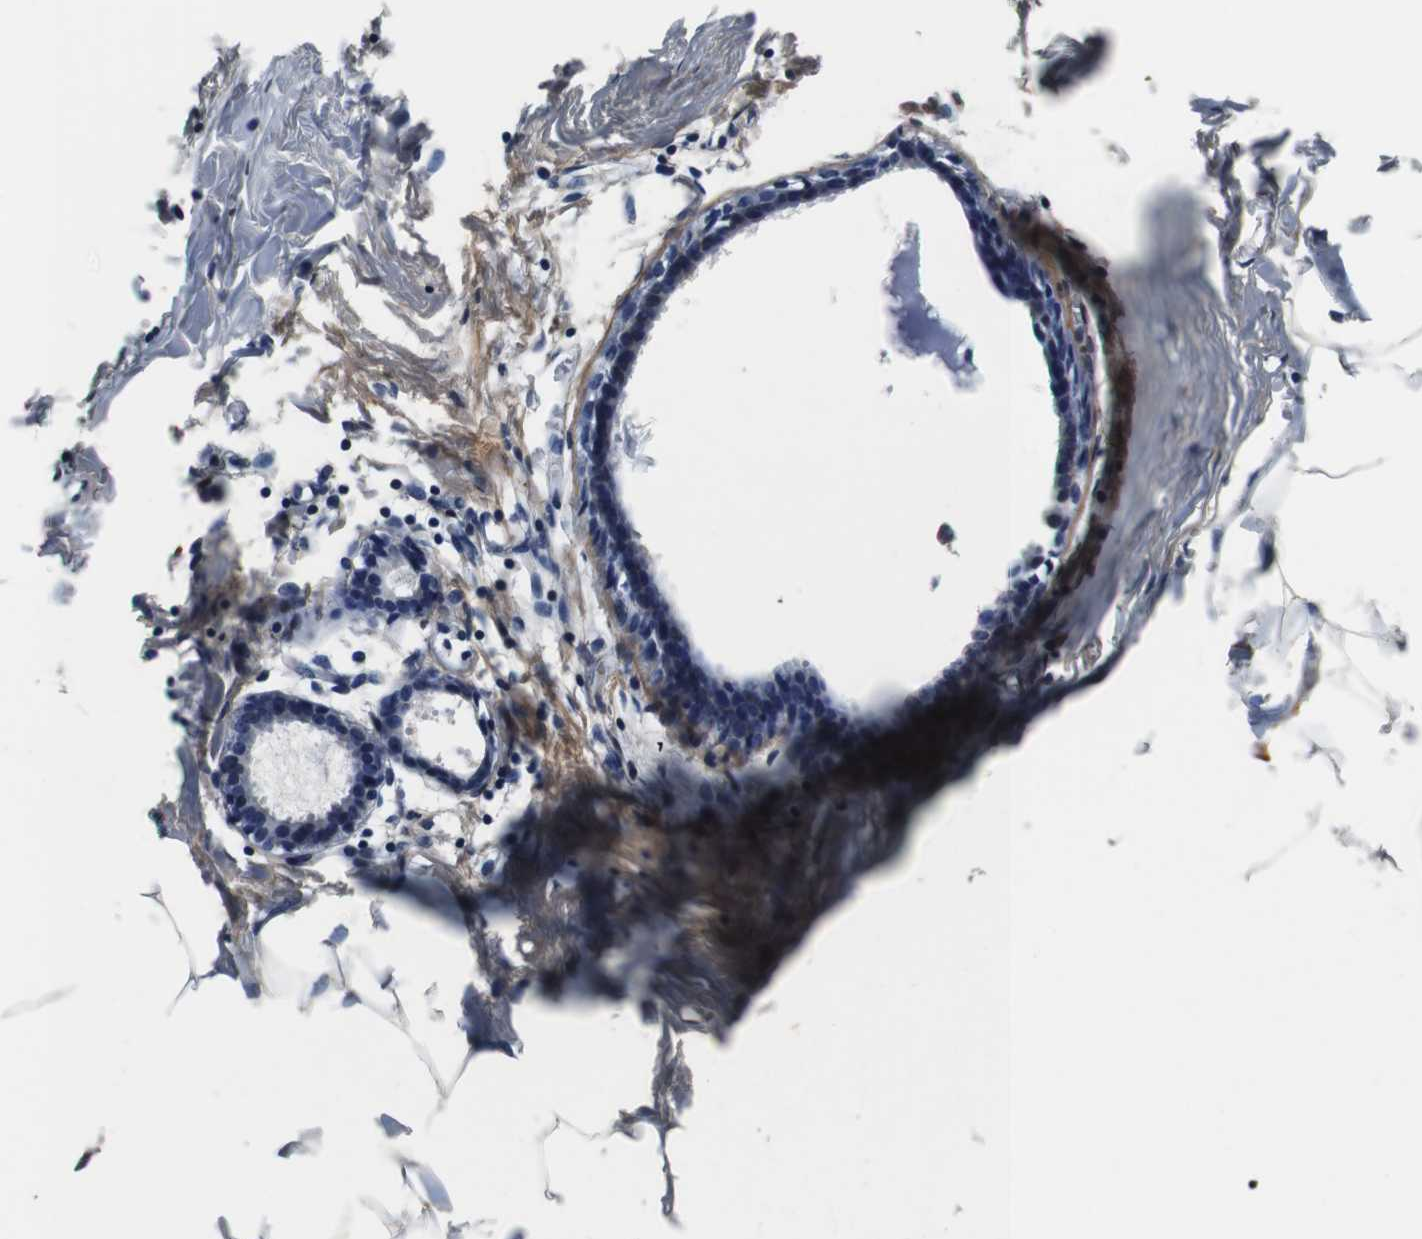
{"staining": {"intensity": "negative", "quantity": "none", "location": "none"}, "tissue": "breast", "cell_type": "Adipocytes", "image_type": "normal", "snomed": [{"axis": "morphology", "description": "Normal tissue, NOS"}, {"axis": "topography", "description": "Breast"}], "caption": "High power microscopy histopathology image of an immunohistochemistry (IHC) image of unremarkable breast, revealing no significant positivity in adipocytes.", "gene": "LRP4", "patient": {"sex": "female", "age": 27}}